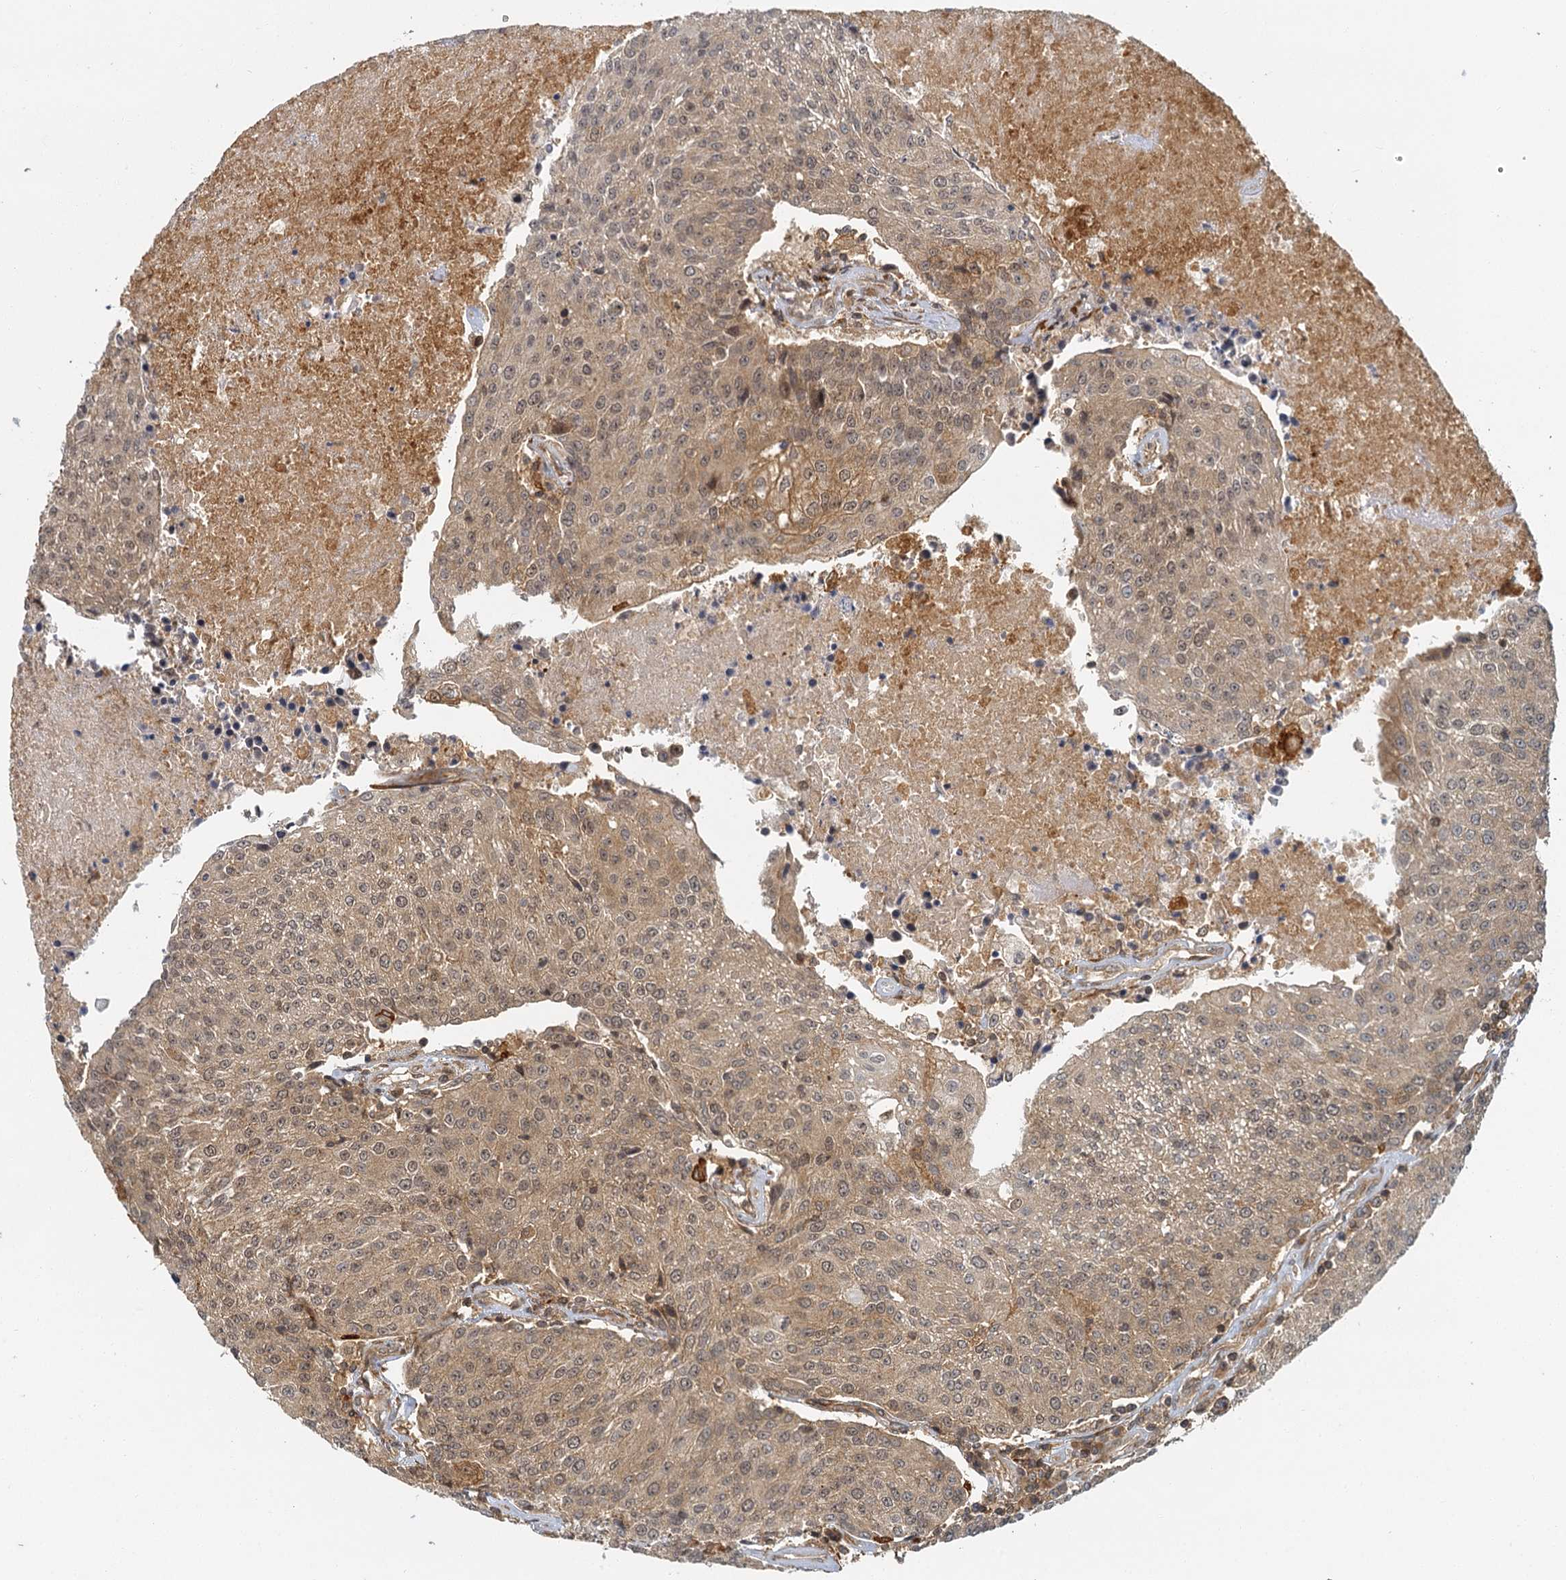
{"staining": {"intensity": "weak", "quantity": ">75%", "location": "cytoplasmic/membranous,nuclear"}, "tissue": "urothelial cancer", "cell_type": "Tumor cells", "image_type": "cancer", "snomed": [{"axis": "morphology", "description": "Urothelial carcinoma, High grade"}, {"axis": "topography", "description": "Urinary bladder"}], "caption": "Immunohistochemistry (IHC) micrograph of neoplastic tissue: urothelial cancer stained using immunohistochemistry (IHC) reveals low levels of weak protein expression localized specifically in the cytoplasmic/membranous and nuclear of tumor cells, appearing as a cytoplasmic/membranous and nuclear brown color.", "gene": "ZNF549", "patient": {"sex": "female", "age": 85}}